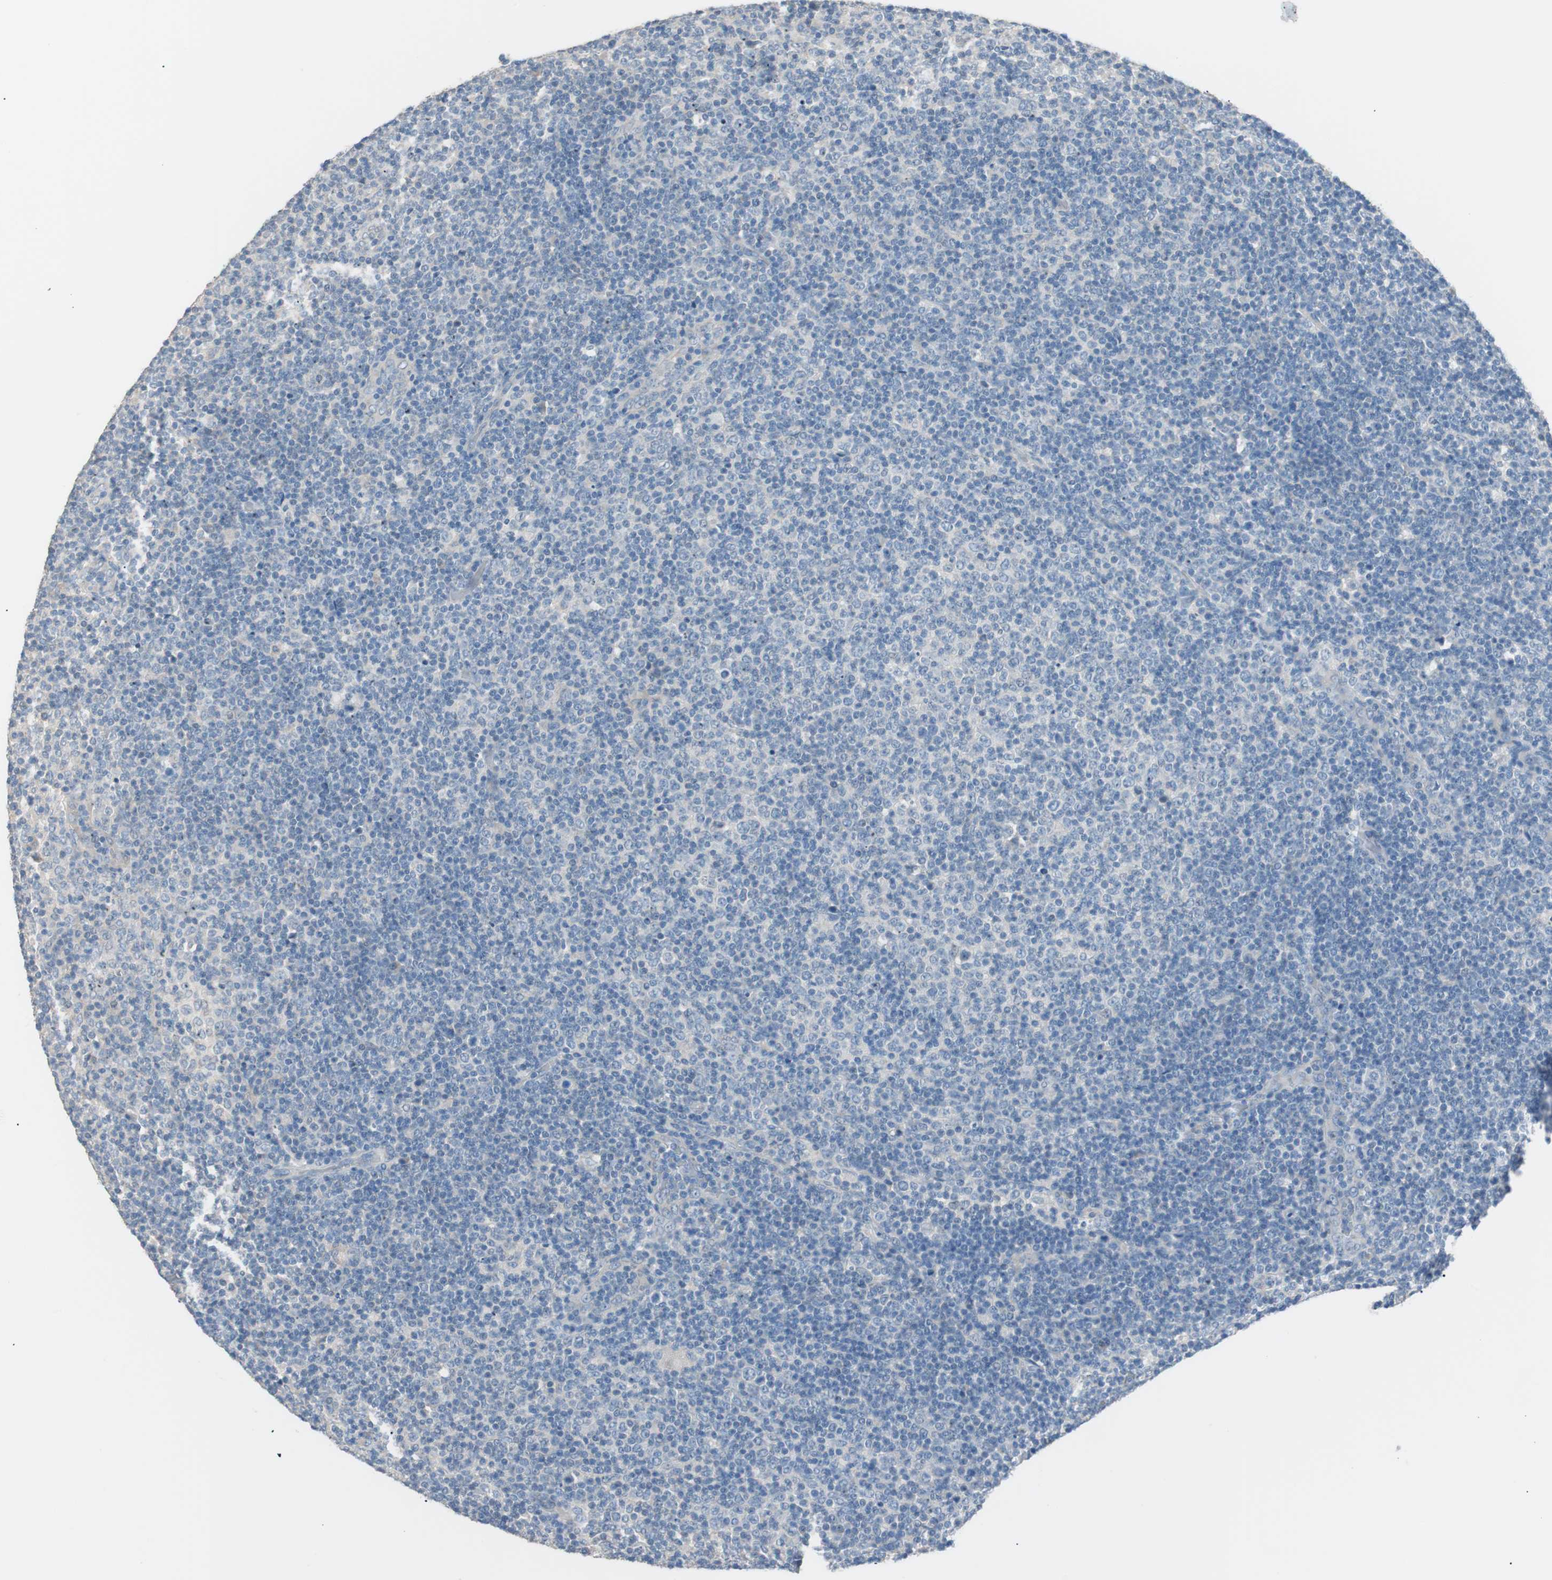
{"staining": {"intensity": "negative", "quantity": "none", "location": "none"}, "tissue": "lymphoma", "cell_type": "Tumor cells", "image_type": "cancer", "snomed": [{"axis": "morphology", "description": "Malignant lymphoma, non-Hodgkin's type, Low grade"}, {"axis": "topography", "description": "Lymph node"}], "caption": "Human malignant lymphoma, non-Hodgkin's type (low-grade) stained for a protein using immunohistochemistry (IHC) demonstrates no staining in tumor cells.", "gene": "VIL1", "patient": {"sex": "male", "age": 70}}